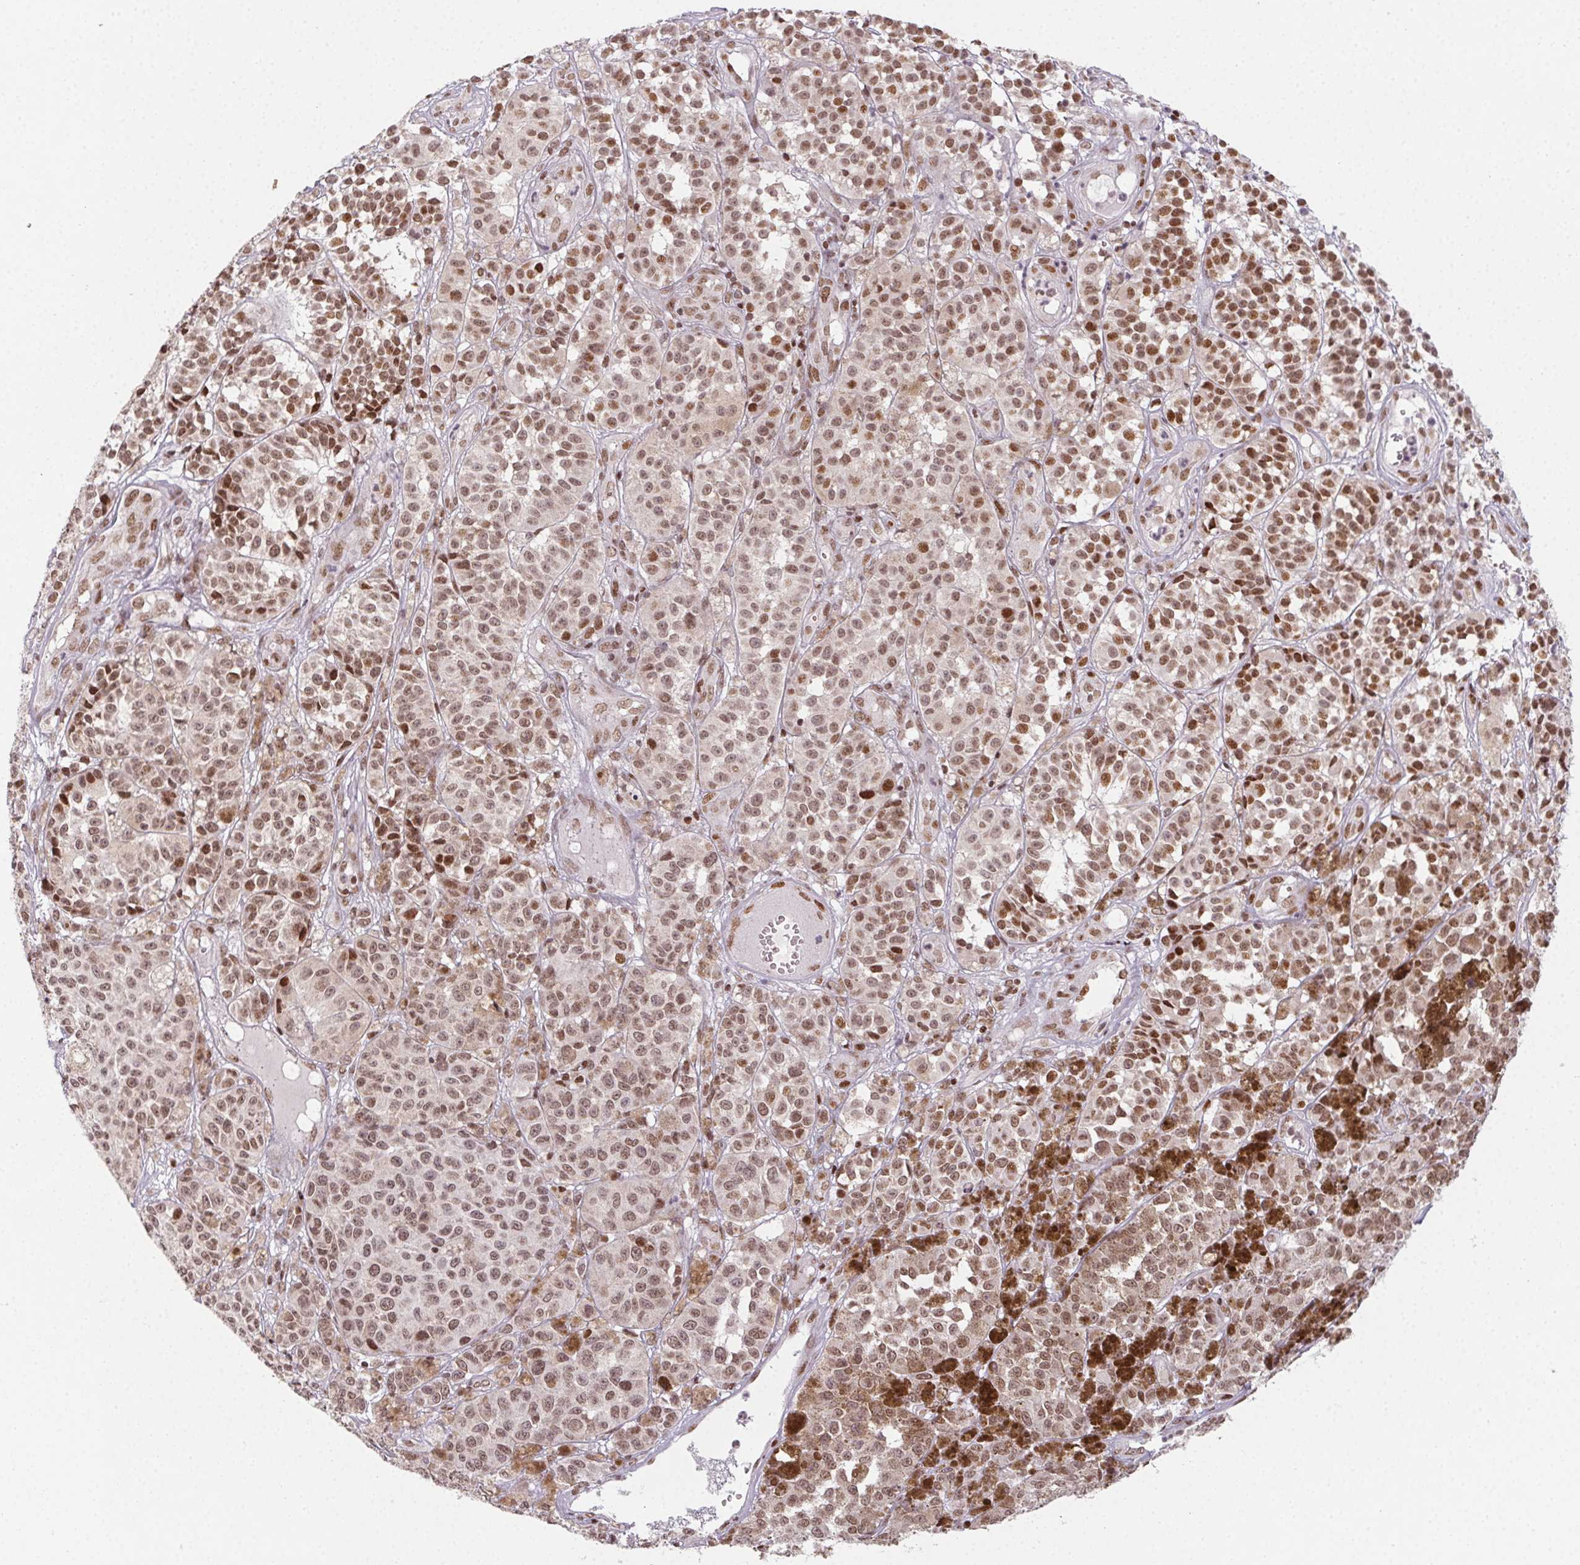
{"staining": {"intensity": "moderate", "quantity": ">75%", "location": "nuclear"}, "tissue": "melanoma", "cell_type": "Tumor cells", "image_type": "cancer", "snomed": [{"axis": "morphology", "description": "Malignant melanoma, NOS"}, {"axis": "topography", "description": "Skin"}], "caption": "IHC of melanoma reveals medium levels of moderate nuclear positivity in about >75% of tumor cells.", "gene": "KMT2A", "patient": {"sex": "female", "age": 58}}